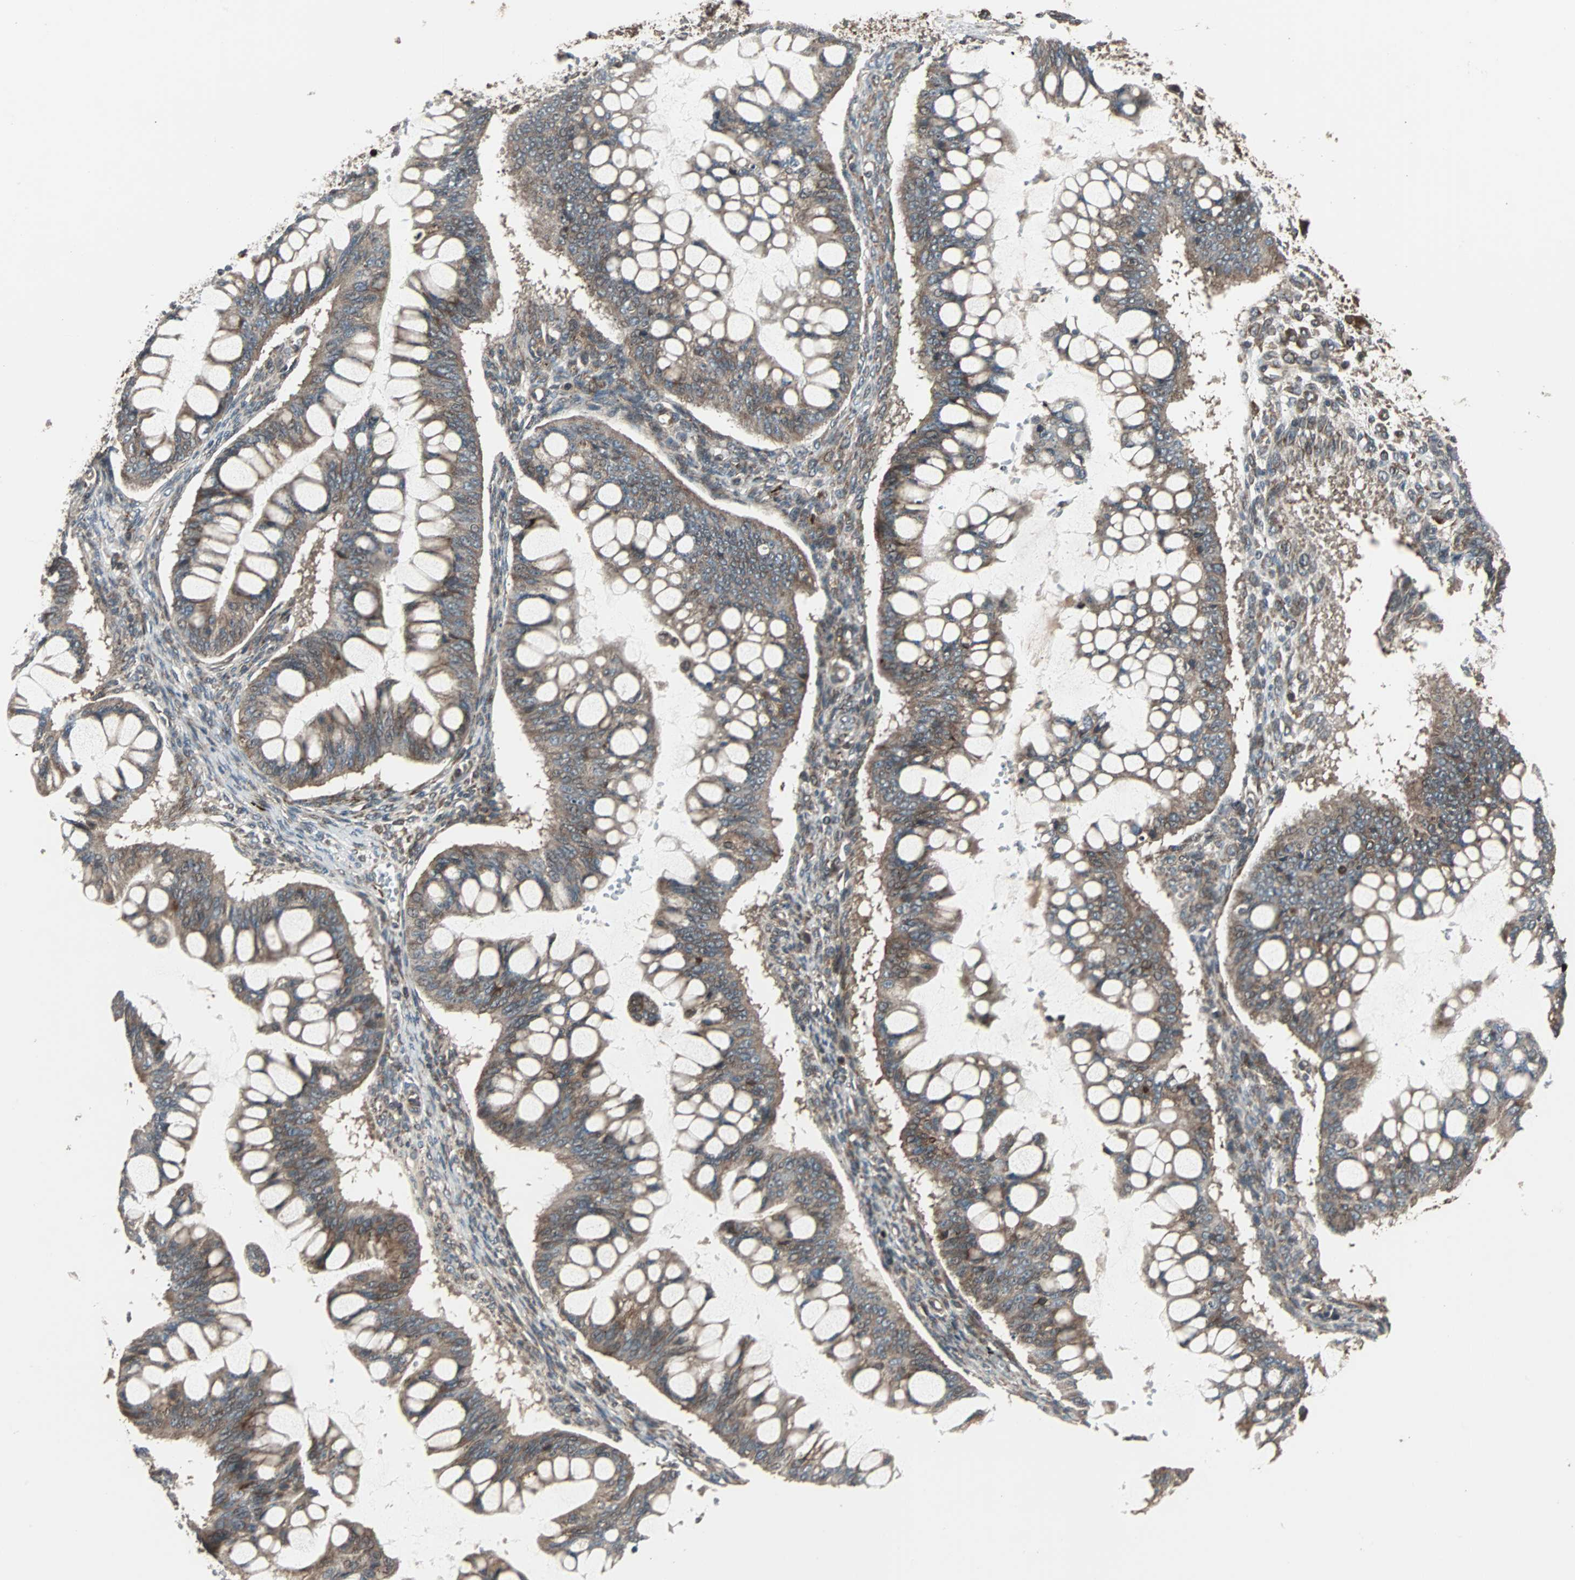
{"staining": {"intensity": "moderate", "quantity": ">75%", "location": "cytoplasmic/membranous"}, "tissue": "ovarian cancer", "cell_type": "Tumor cells", "image_type": "cancer", "snomed": [{"axis": "morphology", "description": "Cystadenocarcinoma, mucinous, NOS"}, {"axis": "topography", "description": "Ovary"}], "caption": "Moderate cytoplasmic/membranous staining is identified in about >75% of tumor cells in ovarian cancer. (DAB (3,3'-diaminobenzidine) = brown stain, brightfield microscopy at high magnification).", "gene": "RAB7A", "patient": {"sex": "female", "age": 73}}